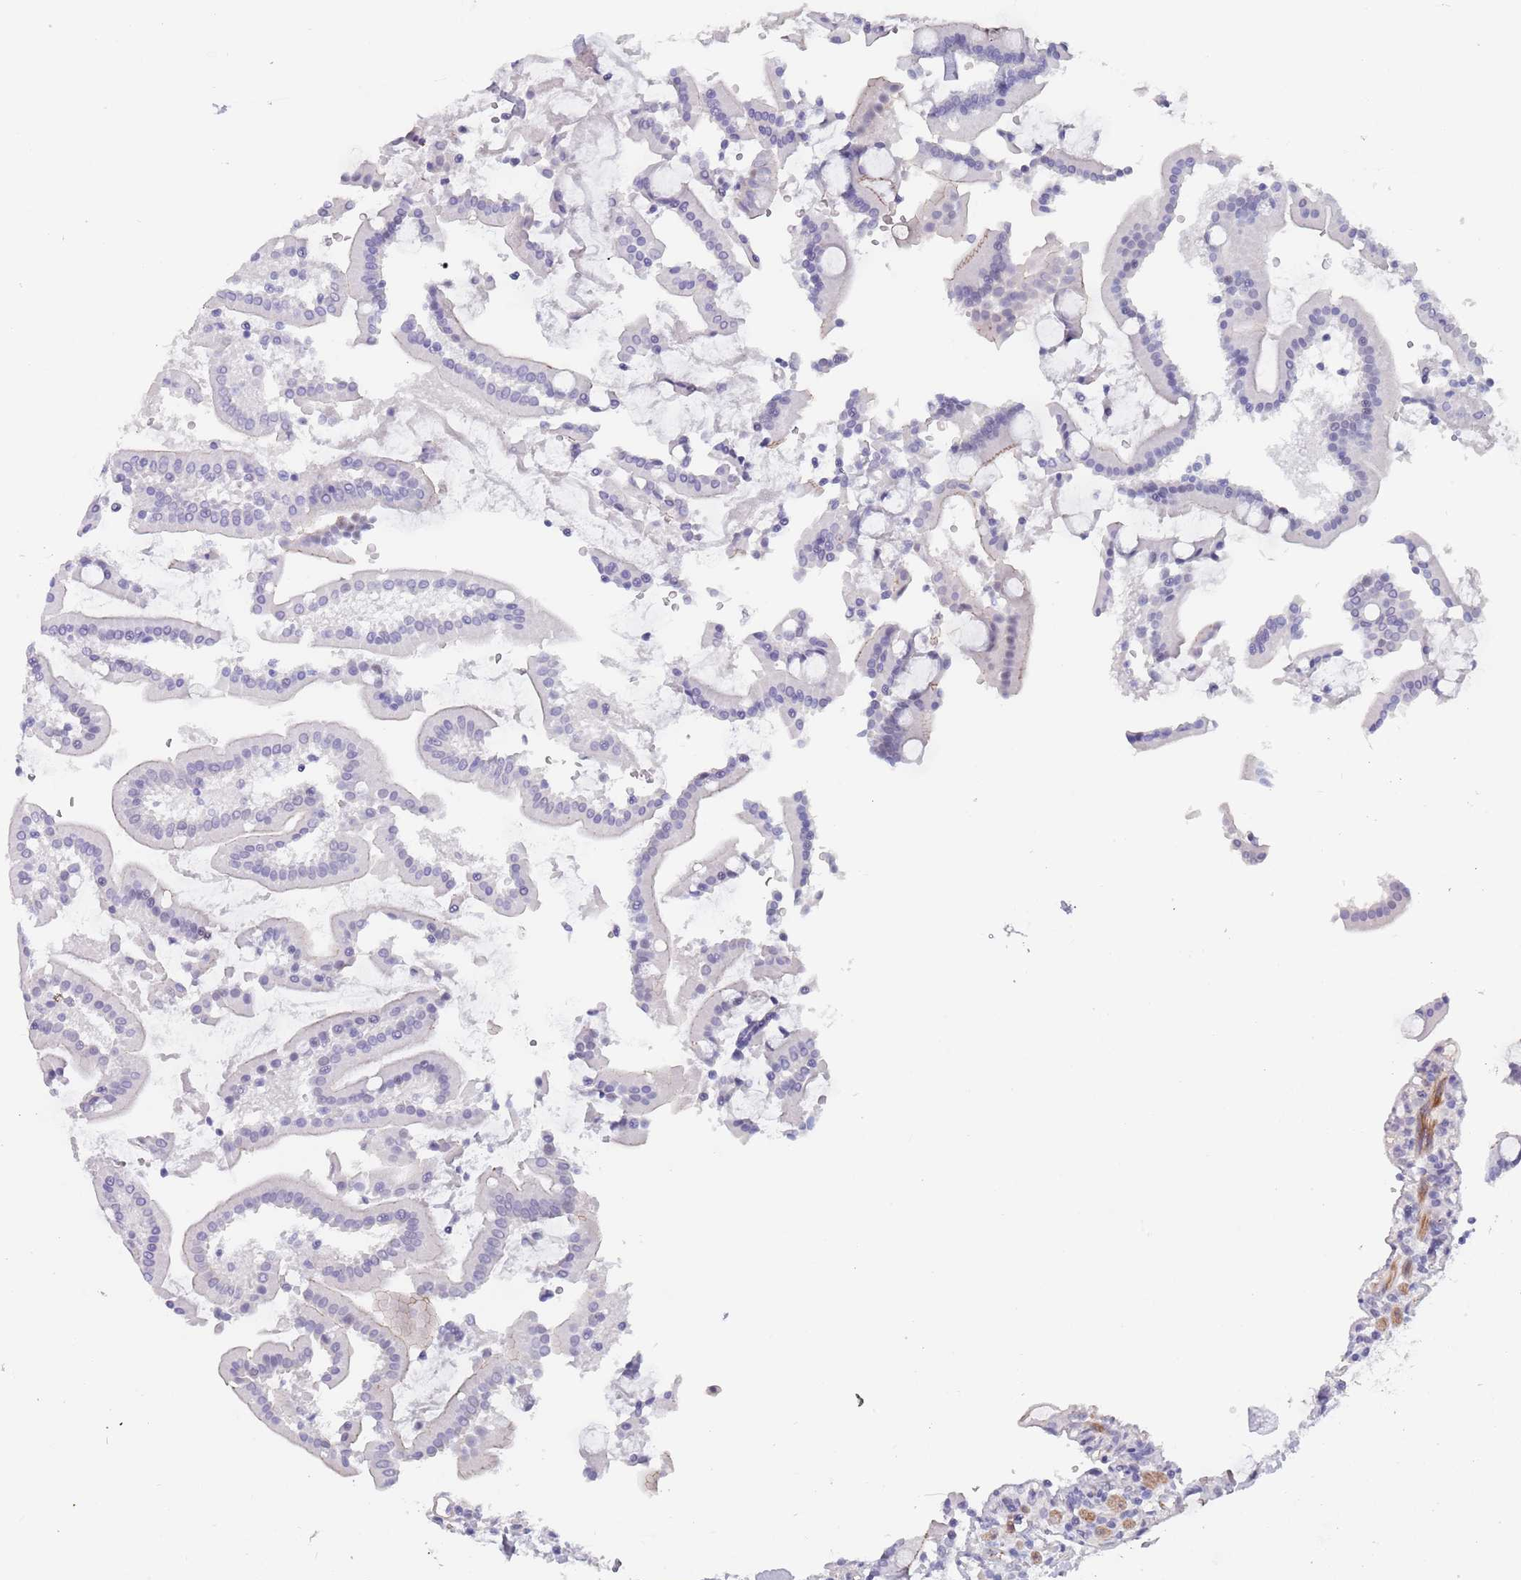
{"staining": {"intensity": "weak", "quantity": "<25%", "location": "cytoplasmic/membranous"}, "tissue": "duodenum", "cell_type": "Glandular cells", "image_type": "normal", "snomed": [{"axis": "morphology", "description": "Normal tissue, NOS"}, {"axis": "topography", "description": "Duodenum"}], "caption": "This is an IHC image of benign duodenum. There is no expression in glandular cells.", "gene": "OR5A2", "patient": {"sex": "male", "age": 55}}